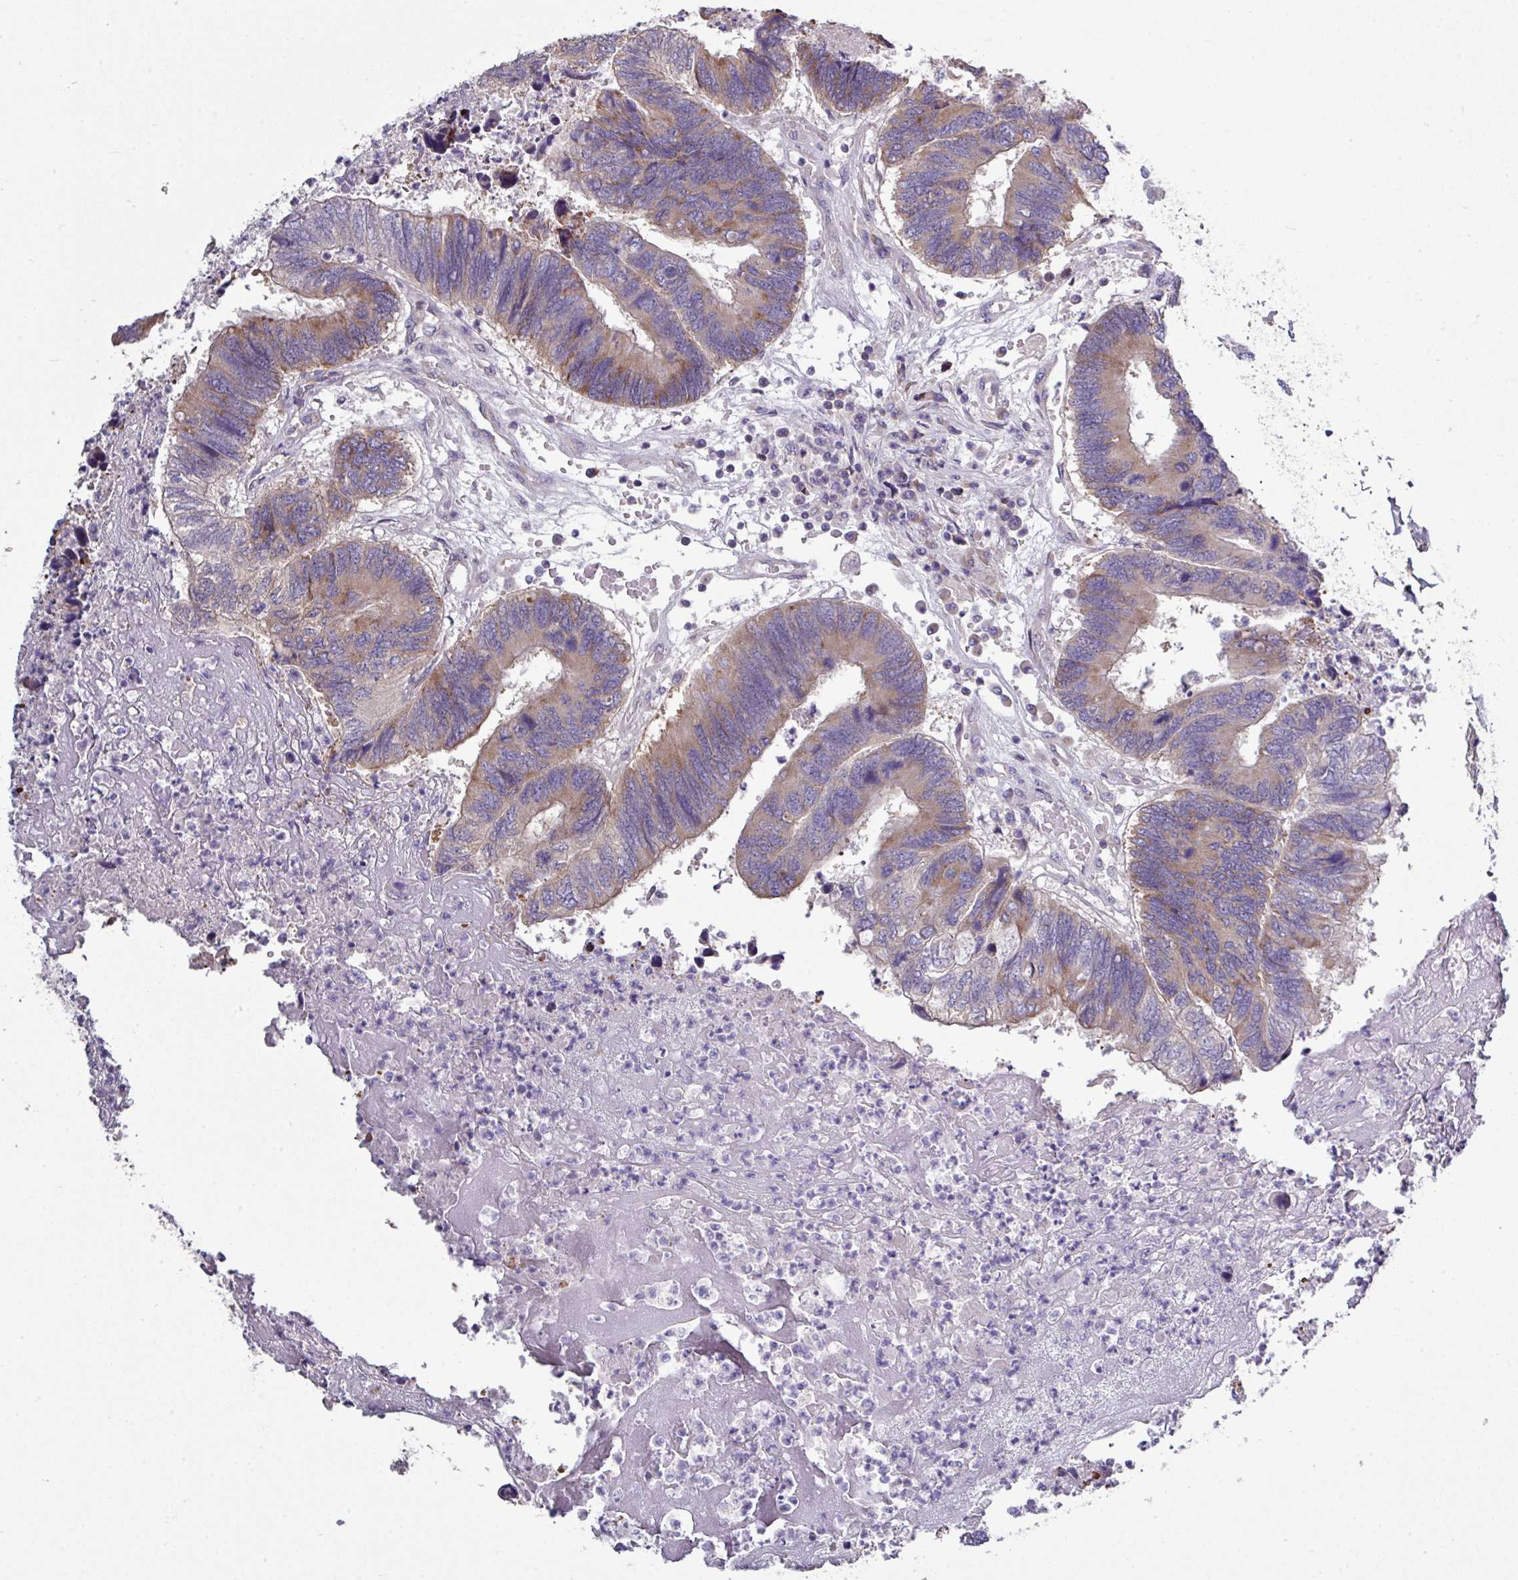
{"staining": {"intensity": "moderate", "quantity": "25%-75%", "location": "cytoplasmic/membranous"}, "tissue": "colorectal cancer", "cell_type": "Tumor cells", "image_type": "cancer", "snomed": [{"axis": "morphology", "description": "Adenocarcinoma, NOS"}, {"axis": "topography", "description": "Colon"}], "caption": "Moderate cytoplasmic/membranous expression for a protein is present in approximately 25%-75% of tumor cells of adenocarcinoma (colorectal) using immunohistochemistry (IHC).", "gene": "AGAP5", "patient": {"sex": "female", "age": 67}}